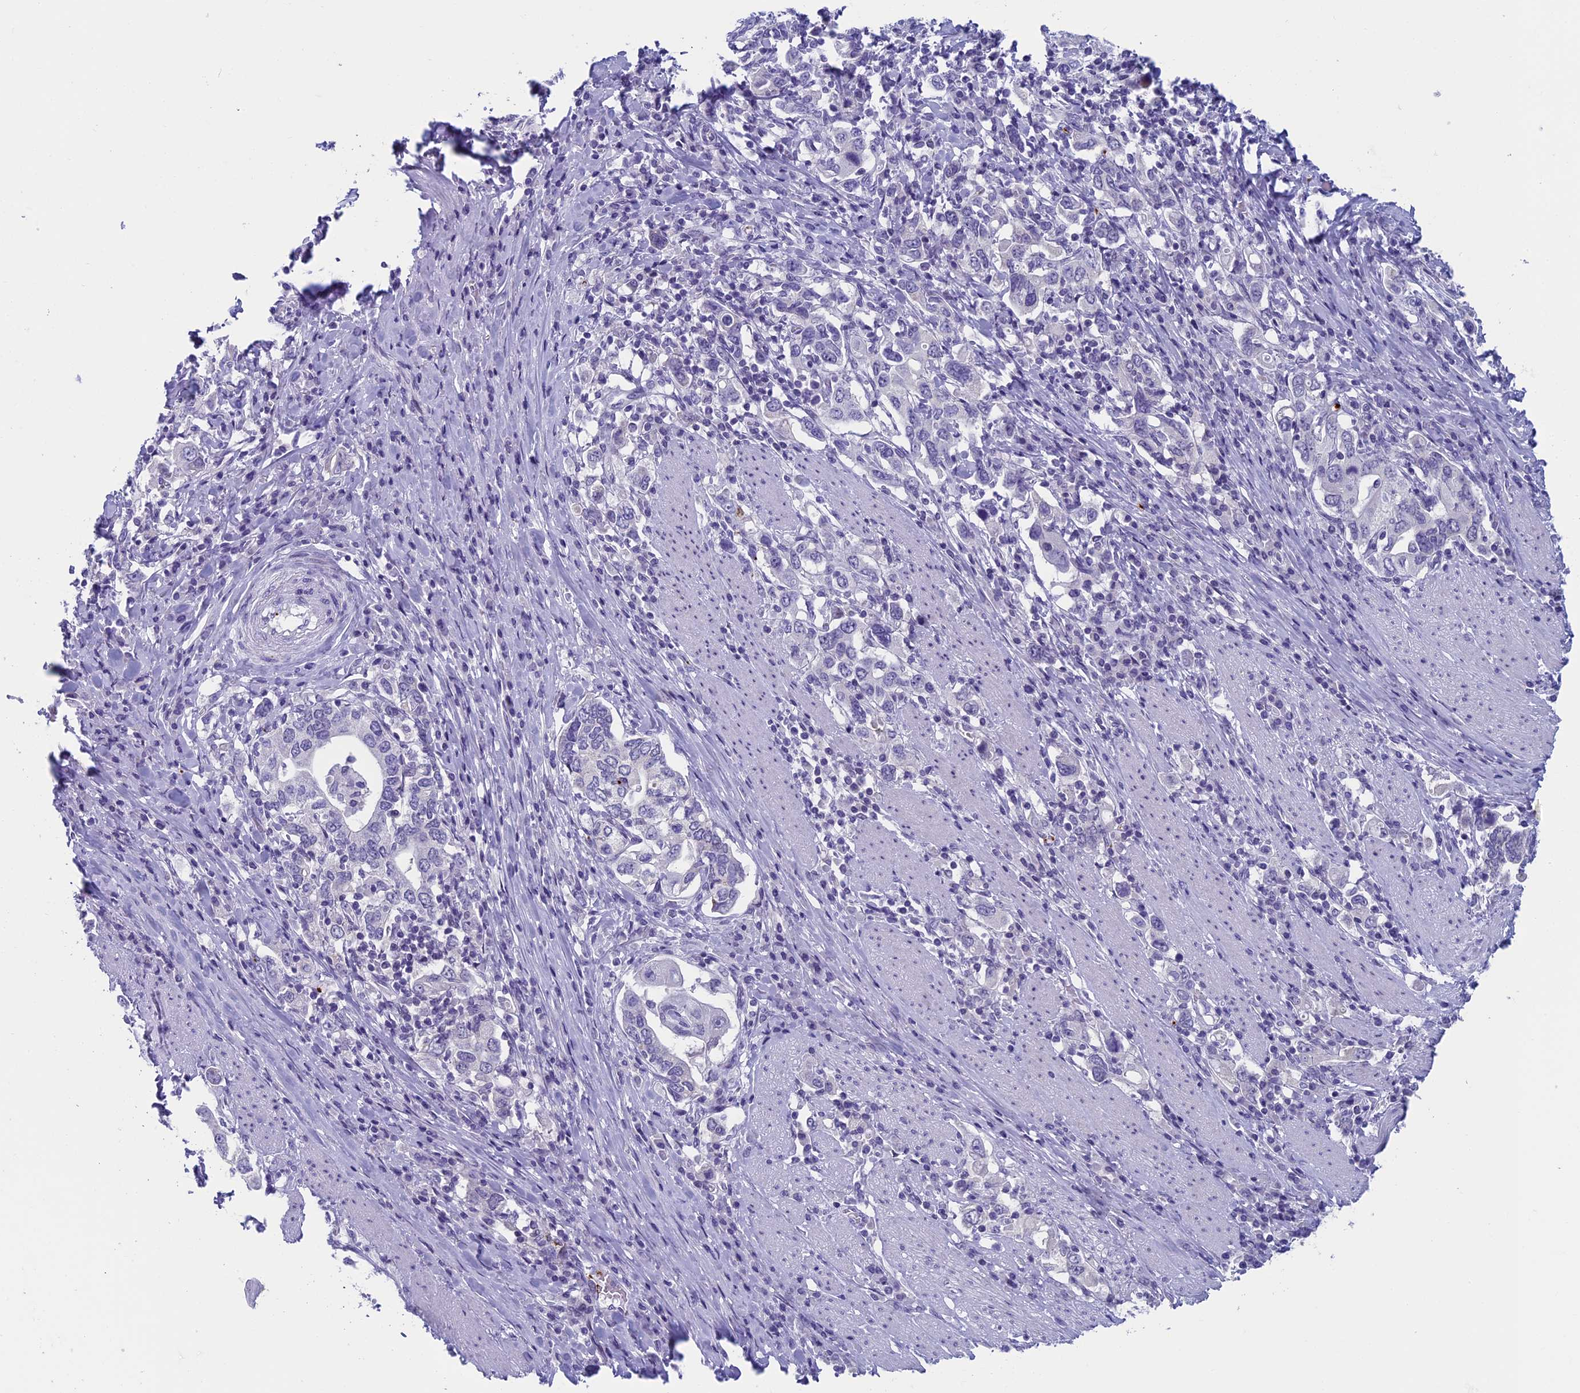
{"staining": {"intensity": "negative", "quantity": "none", "location": "none"}, "tissue": "stomach cancer", "cell_type": "Tumor cells", "image_type": "cancer", "snomed": [{"axis": "morphology", "description": "Adenocarcinoma, NOS"}, {"axis": "topography", "description": "Stomach, upper"}, {"axis": "topography", "description": "Stomach"}], "caption": "Immunohistochemistry (IHC) of human stomach cancer (adenocarcinoma) reveals no expression in tumor cells.", "gene": "AIFM2", "patient": {"sex": "male", "age": 62}}